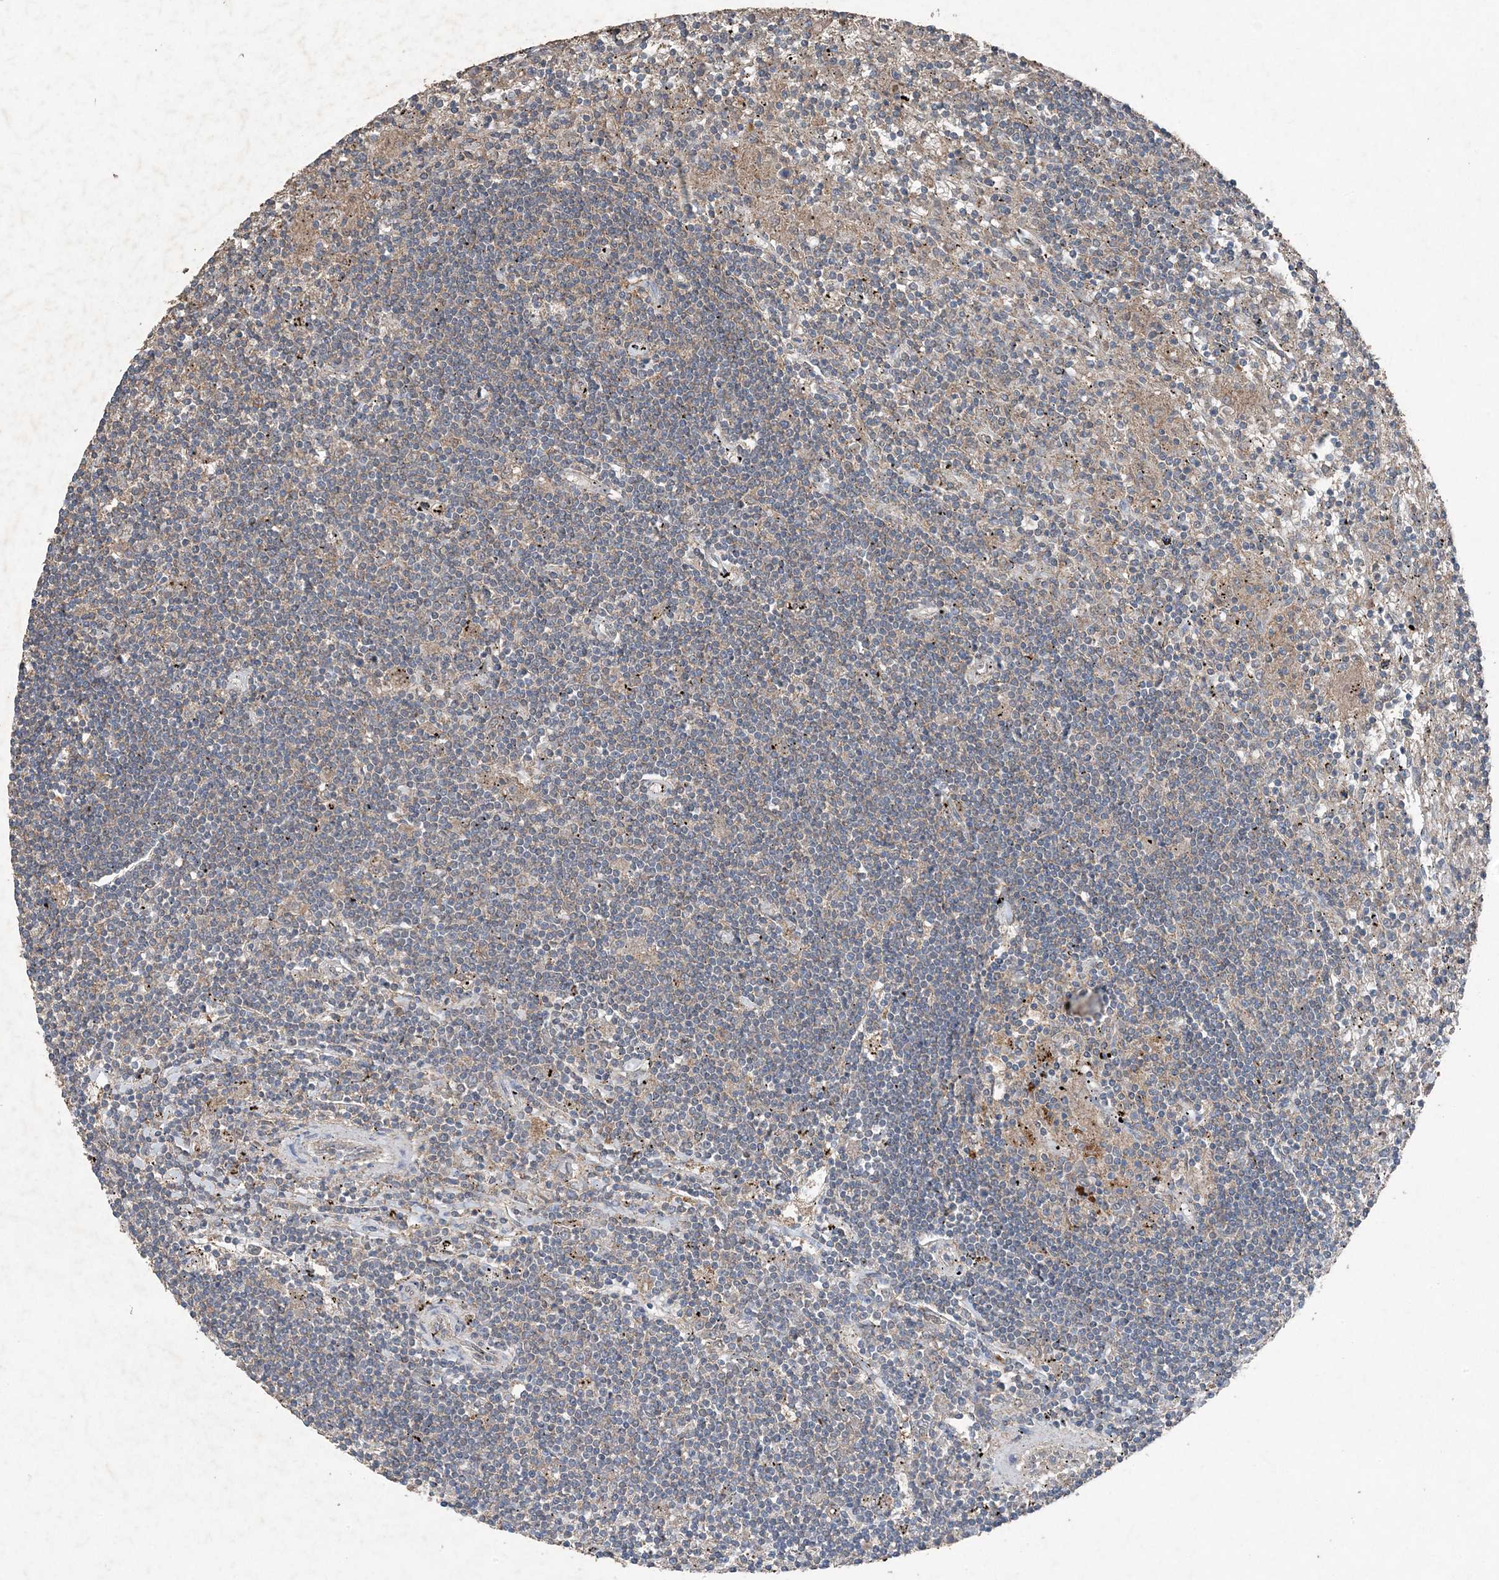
{"staining": {"intensity": "negative", "quantity": "none", "location": "none"}, "tissue": "lymphoma", "cell_type": "Tumor cells", "image_type": "cancer", "snomed": [{"axis": "morphology", "description": "Malignant lymphoma, non-Hodgkin's type, Low grade"}, {"axis": "topography", "description": "Spleen"}], "caption": "This micrograph is of lymphoma stained with IHC to label a protein in brown with the nuclei are counter-stained blue. There is no expression in tumor cells.", "gene": "FCN3", "patient": {"sex": "male", "age": 76}}